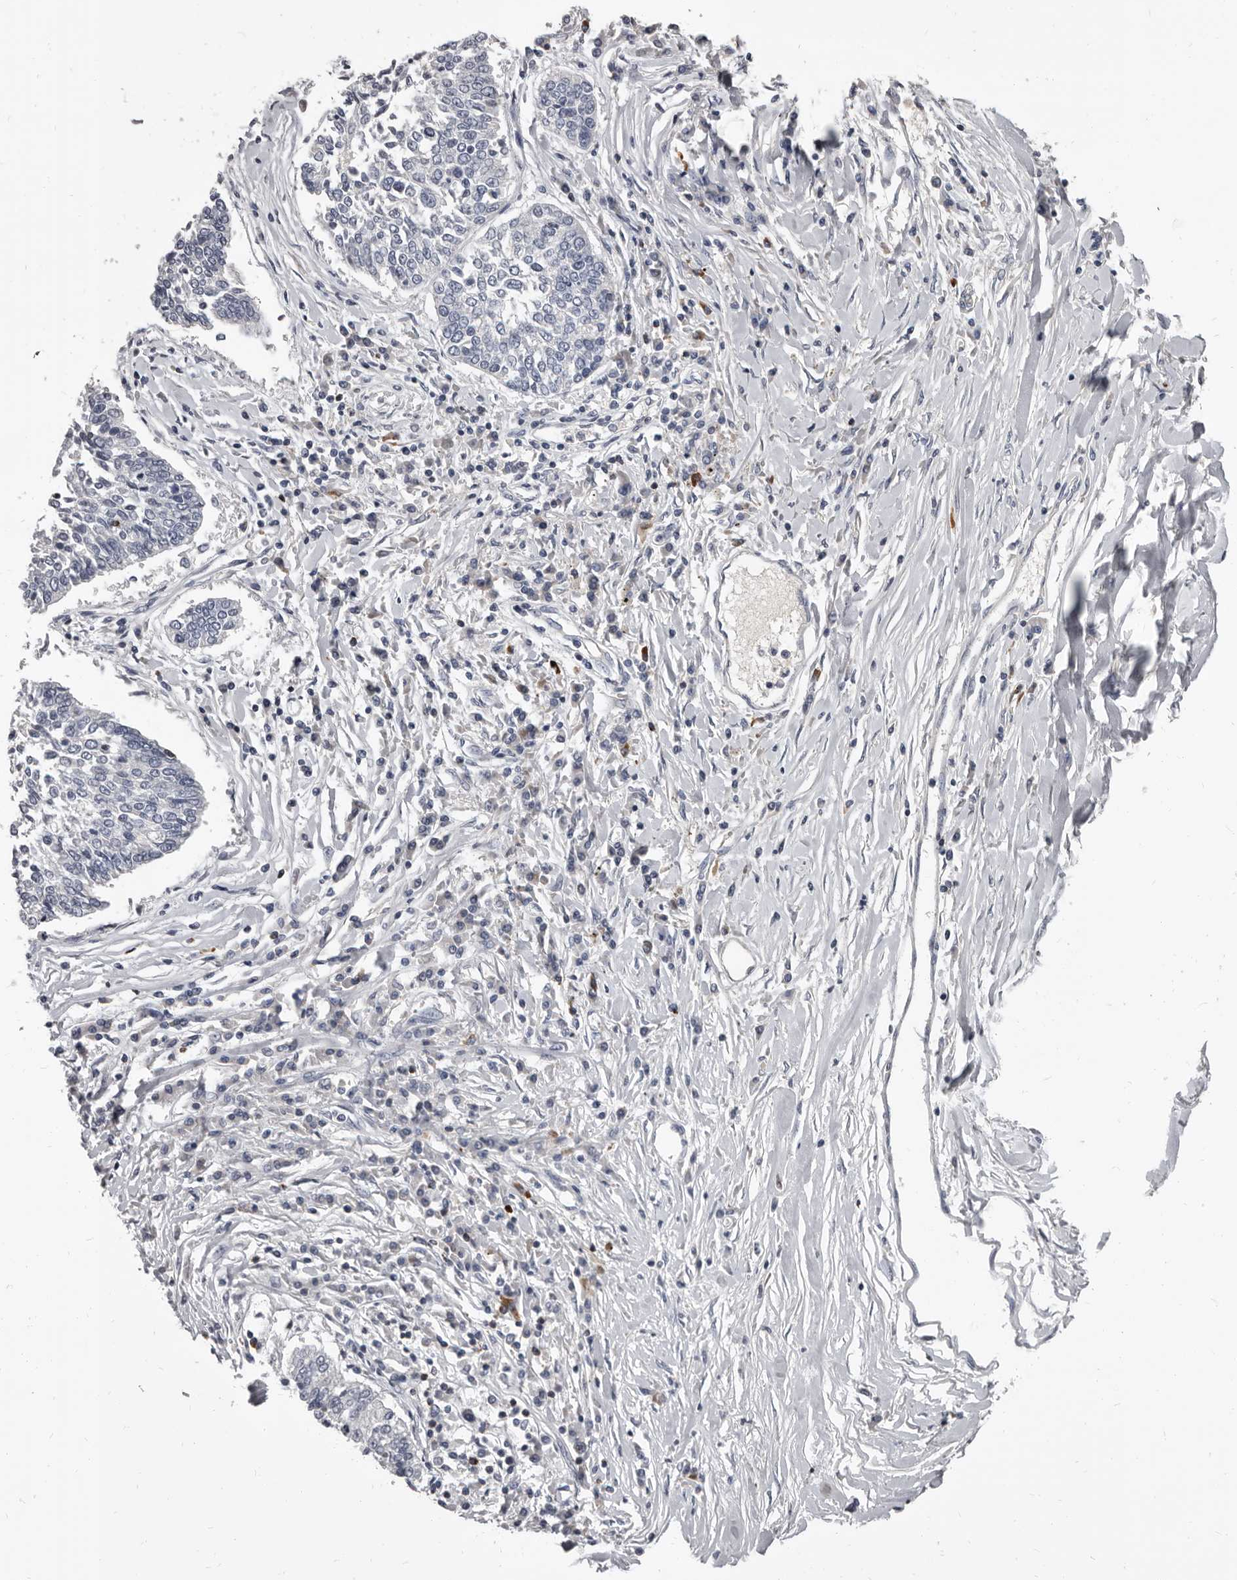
{"staining": {"intensity": "negative", "quantity": "none", "location": "none"}, "tissue": "lung cancer", "cell_type": "Tumor cells", "image_type": "cancer", "snomed": [{"axis": "morphology", "description": "Normal tissue, NOS"}, {"axis": "morphology", "description": "Squamous cell carcinoma, NOS"}, {"axis": "topography", "description": "Cartilage tissue"}, {"axis": "topography", "description": "Bronchus"}, {"axis": "topography", "description": "Lung"}, {"axis": "topography", "description": "Peripheral nerve tissue"}], "caption": "Photomicrograph shows no significant protein positivity in tumor cells of lung cancer (squamous cell carcinoma).", "gene": "GZMH", "patient": {"sex": "female", "age": 49}}